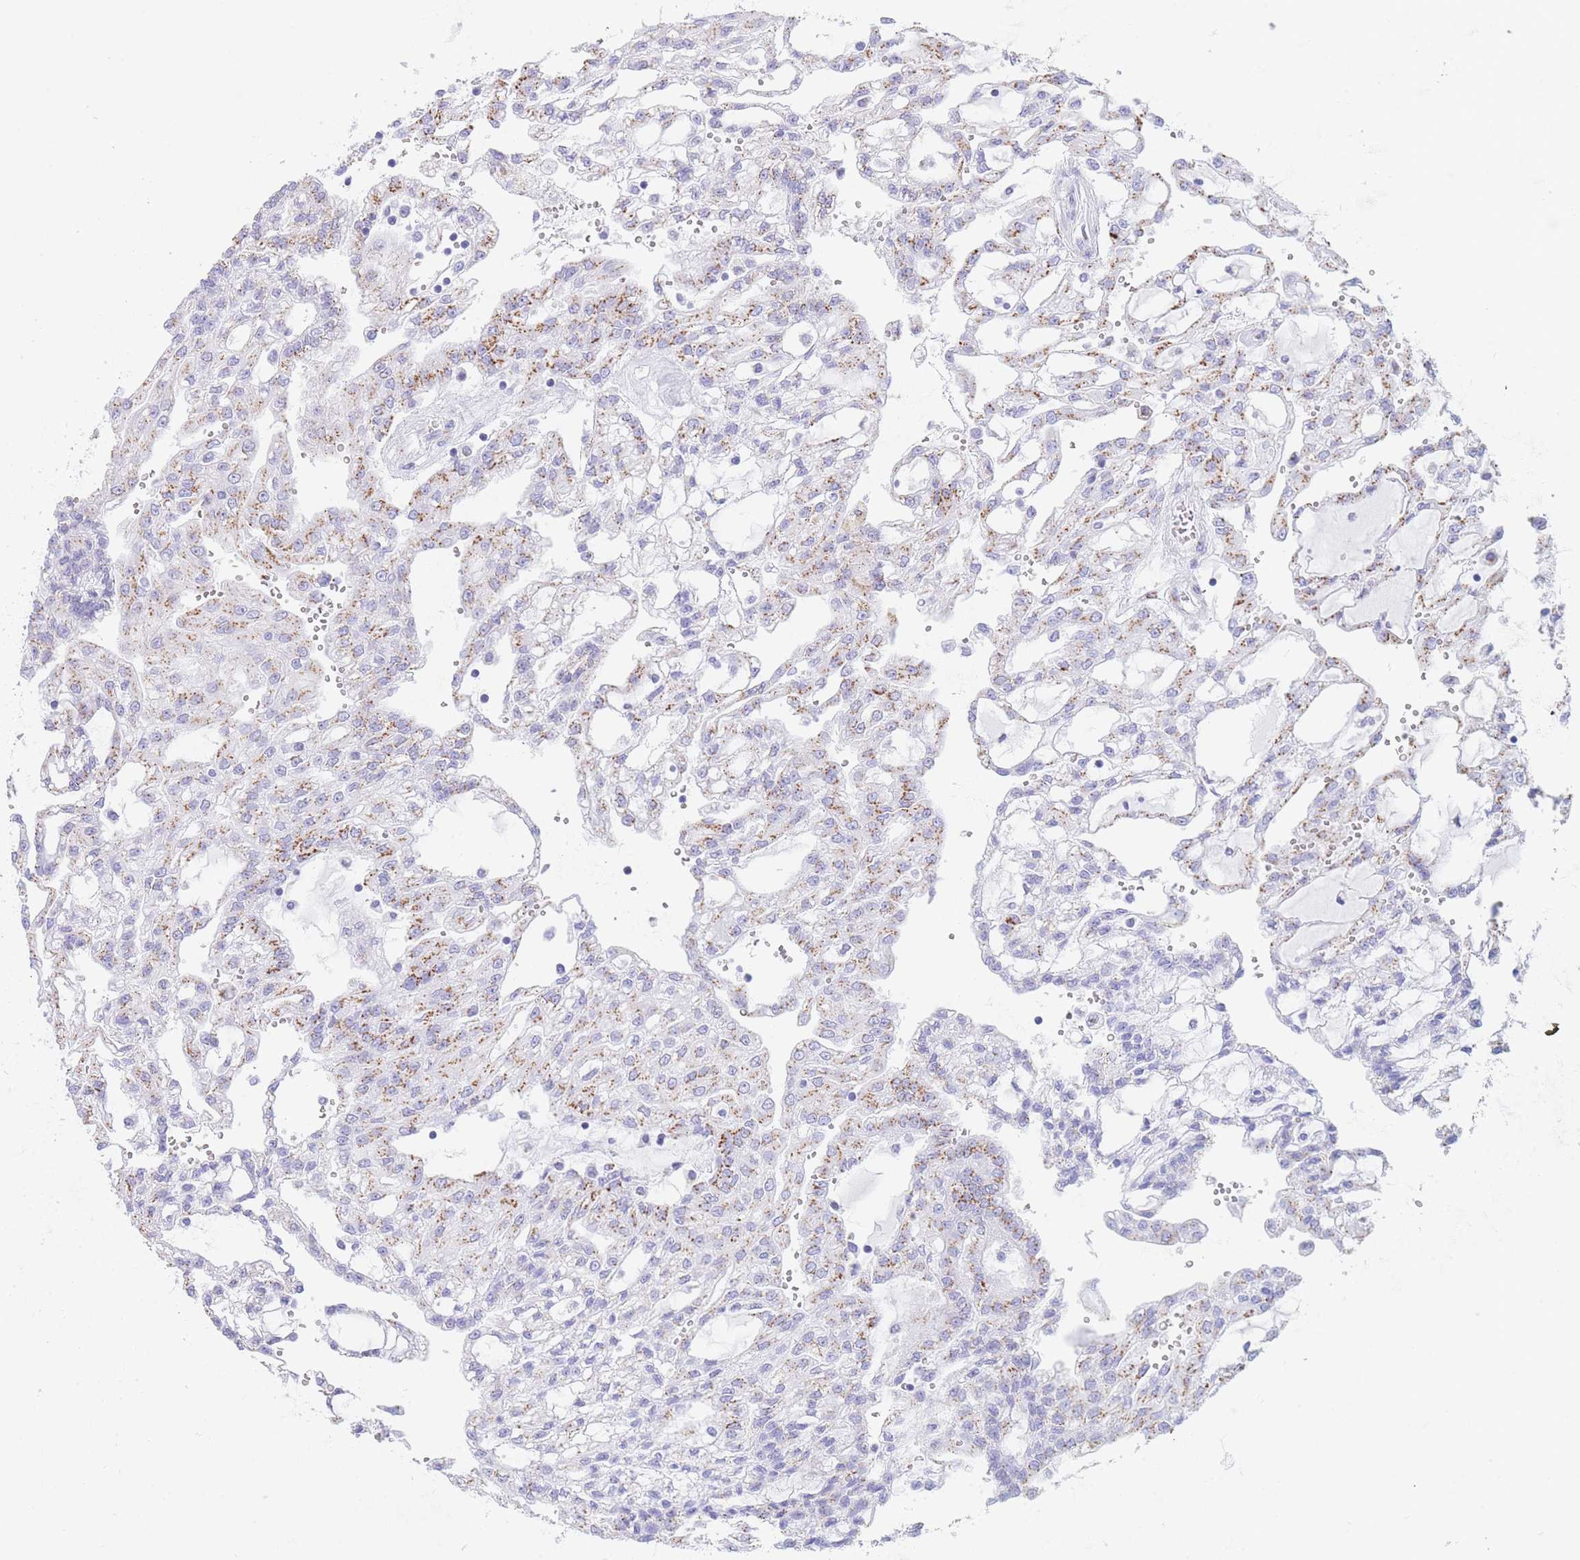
{"staining": {"intensity": "moderate", "quantity": "25%-75%", "location": "cytoplasmic/membranous"}, "tissue": "renal cancer", "cell_type": "Tumor cells", "image_type": "cancer", "snomed": [{"axis": "morphology", "description": "Adenocarcinoma, NOS"}, {"axis": "topography", "description": "Kidney"}], "caption": "There is medium levels of moderate cytoplasmic/membranous staining in tumor cells of renal cancer, as demonstrated by immunohistochemical staining (brown color).", "gene": "FAM3C", "patient": {"sex": "male", "age": 63}}